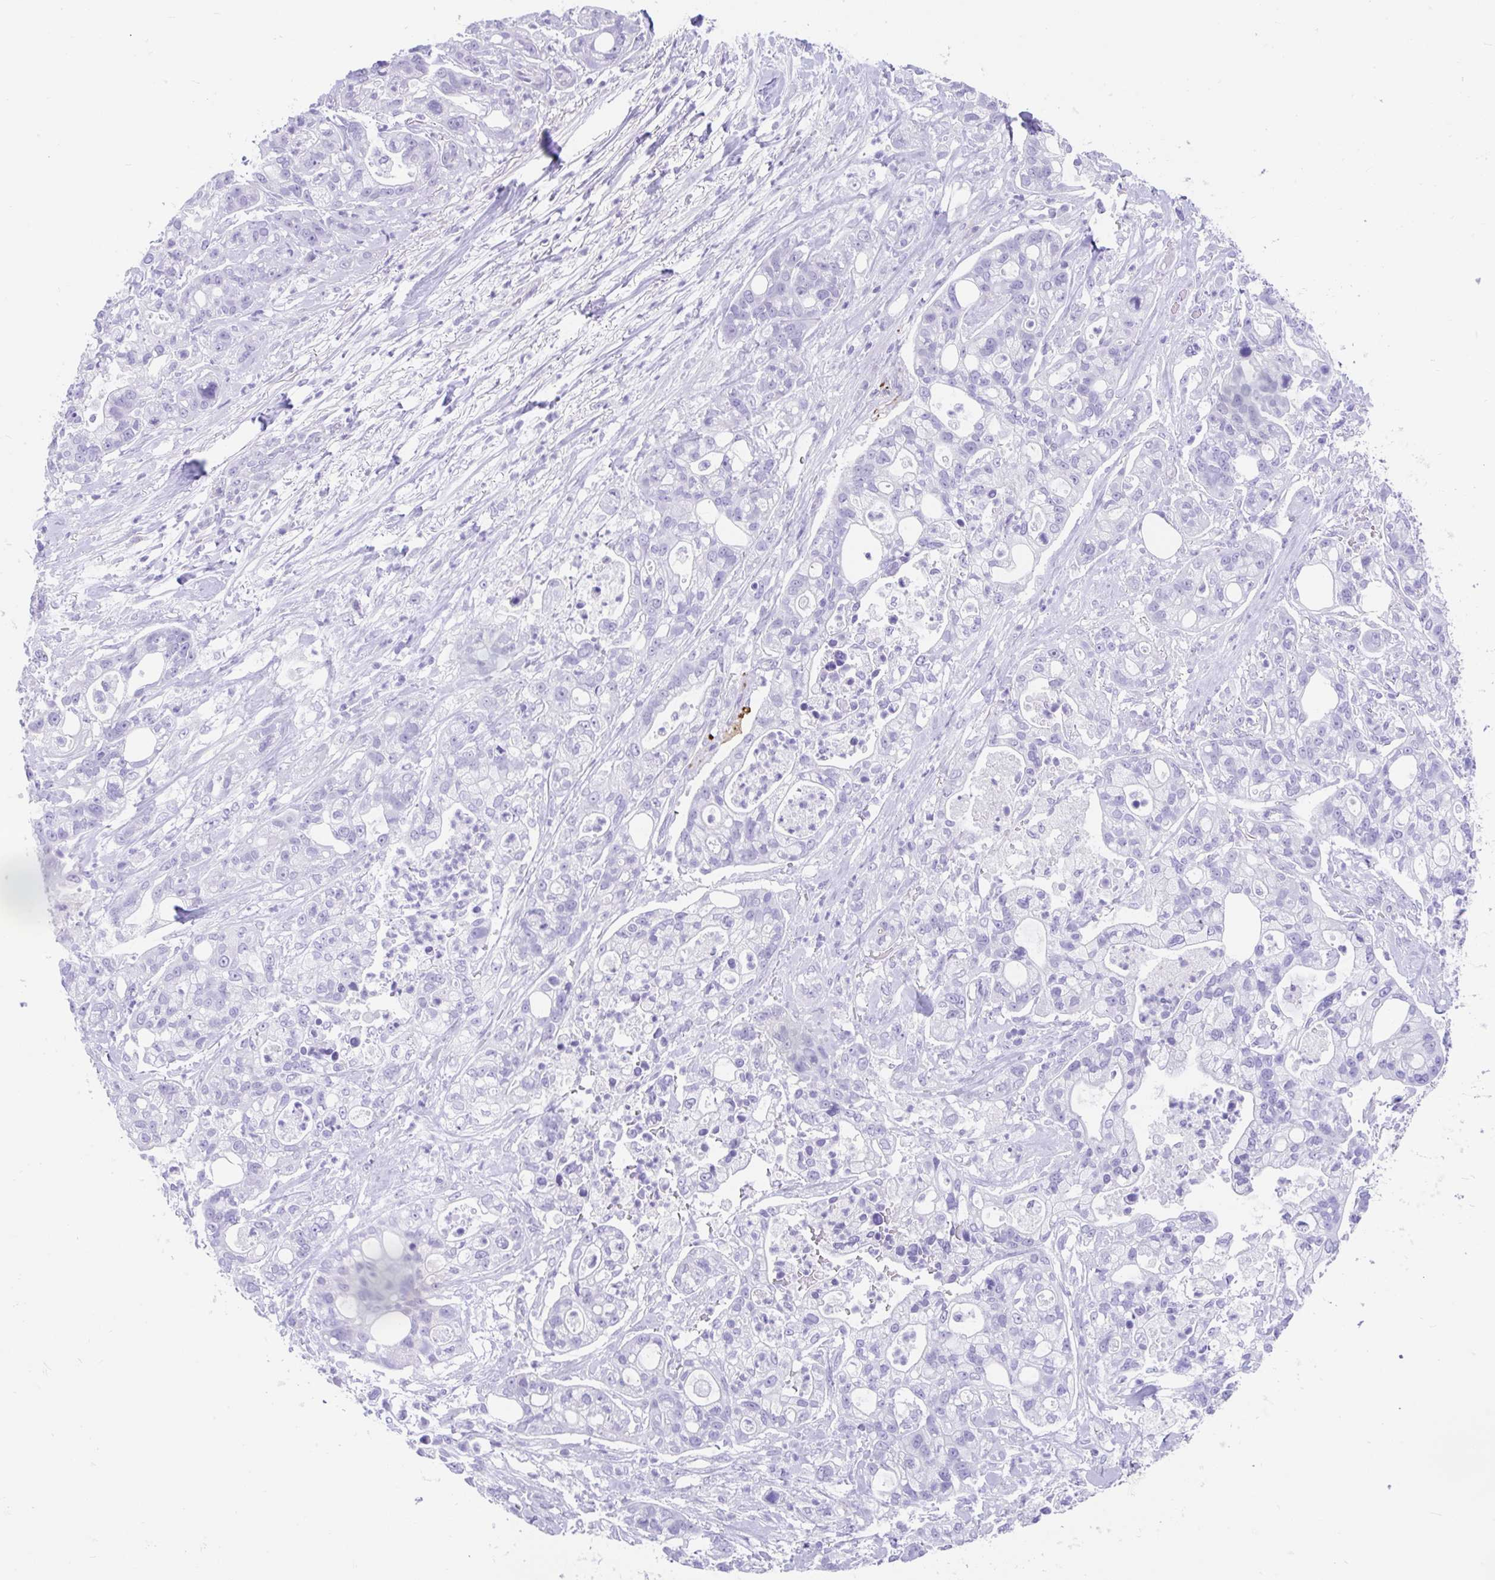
{"staining": {"intensity": "negative", "quantity": "none", "location": "none"}, "tissue": "pancreatic cancer", "cell_type": "Tumor cells", "image_type": "cancer", "snomed": [{"axis": "morphology", "description": "Adenocarcinoma, NOS"}, {"axis": "topography", "description": "Pancreas"}], "caption": "An immunohistochemistry histopathology image of pancreatic cancer is shown. There is no staining in tumor cells of pancreatic cancer. (Immunohistochemistry, brightfield microscopy, high magnification).", "gene": "FAM107A", "patient": {"sex": "female", "age": 69}}